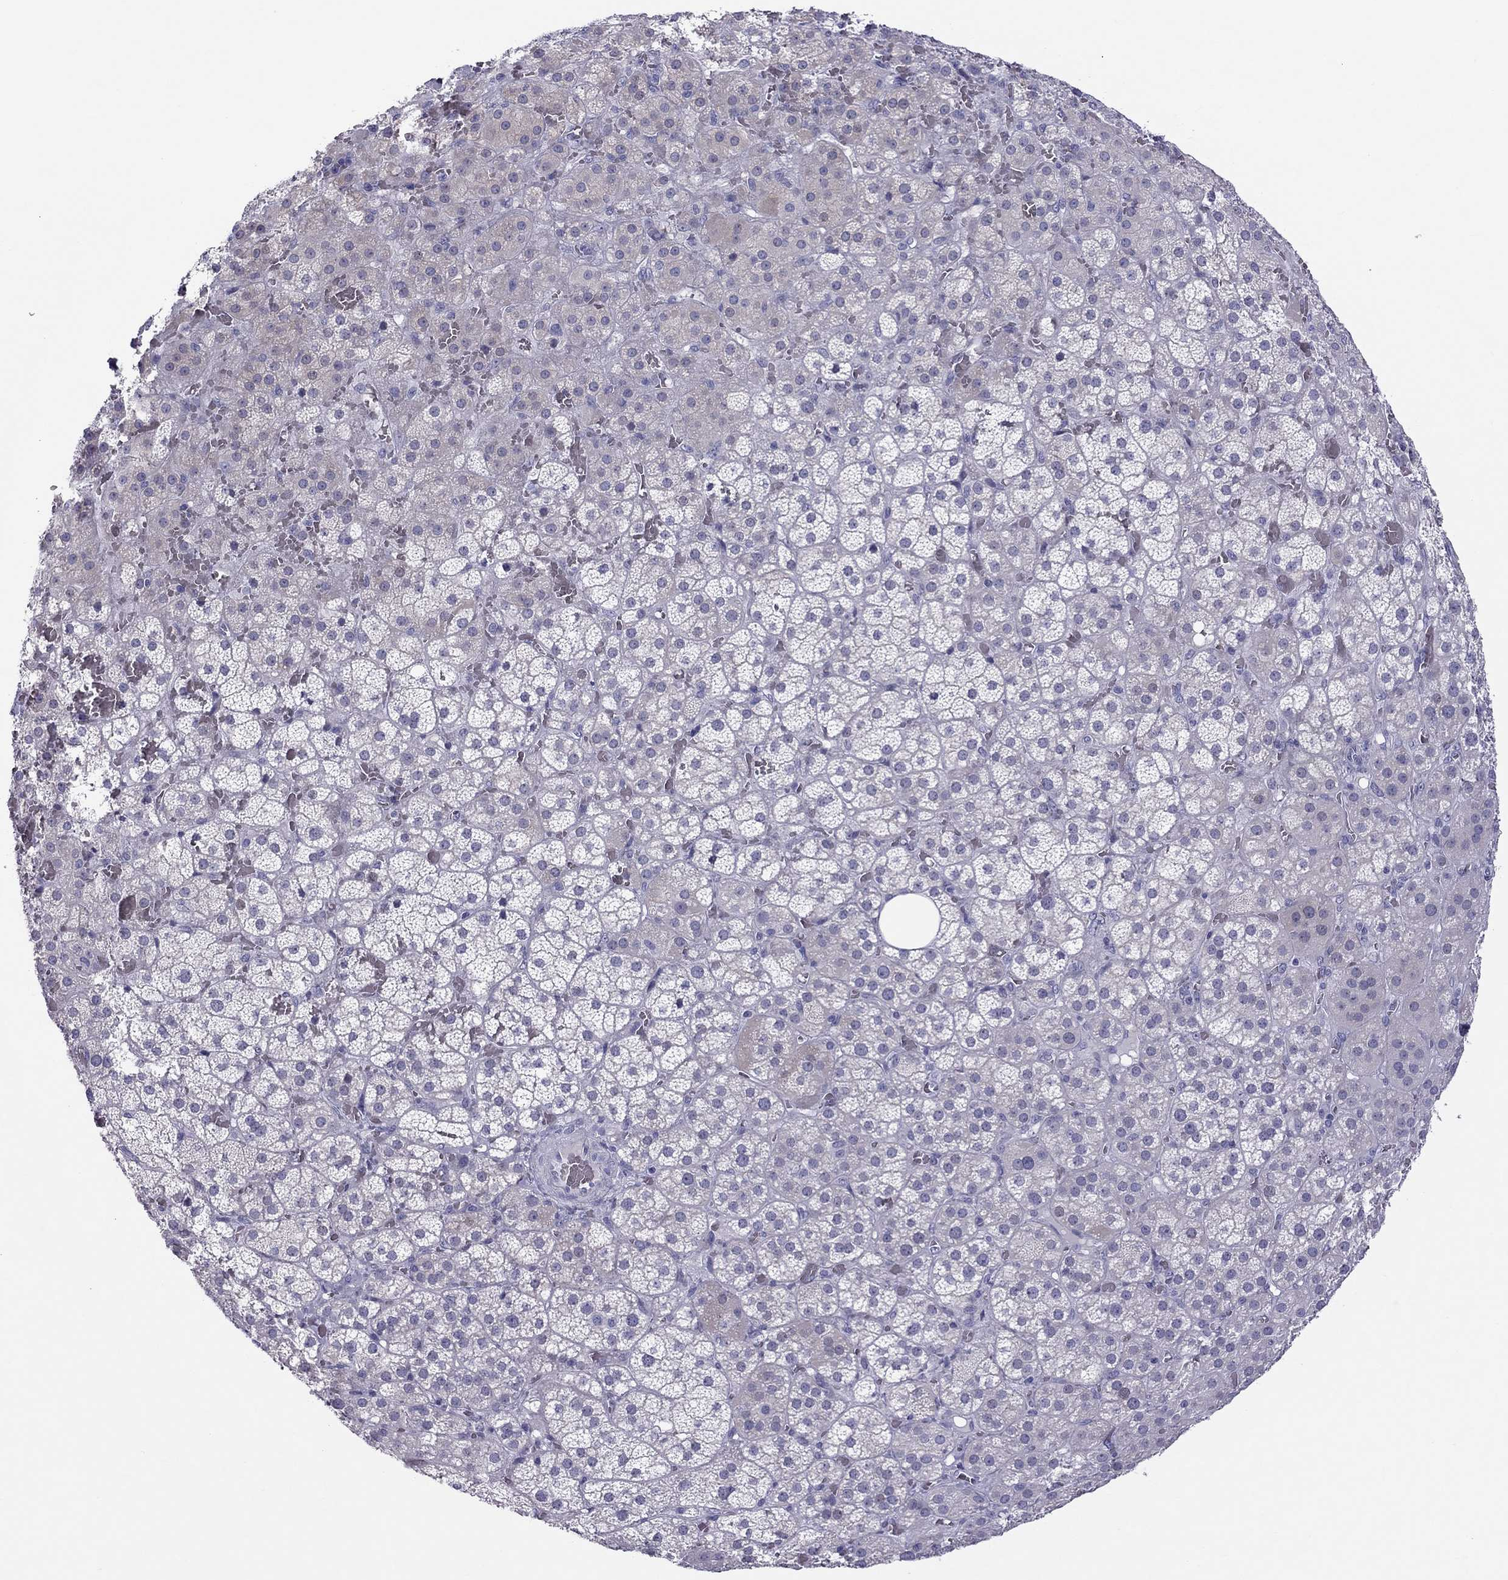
{"staining": {"intensity": "negative", "quantity": "none", "location": "none"}, "tissue": "adrenal gland", "cell_type": "Glandular cells", "image_type": "normal", "snomed": [{"axis": "morphology", "description": "Normal tissue, NOS"}, {"axis": "topography", "description": "Adrenal gland"}], "caption": "Photomicrograph shows no significant protein positivity in glandular cells of normal adrenal gland.", "gene": "TEX14", "patient": {"sex": "male", "age": 57}}